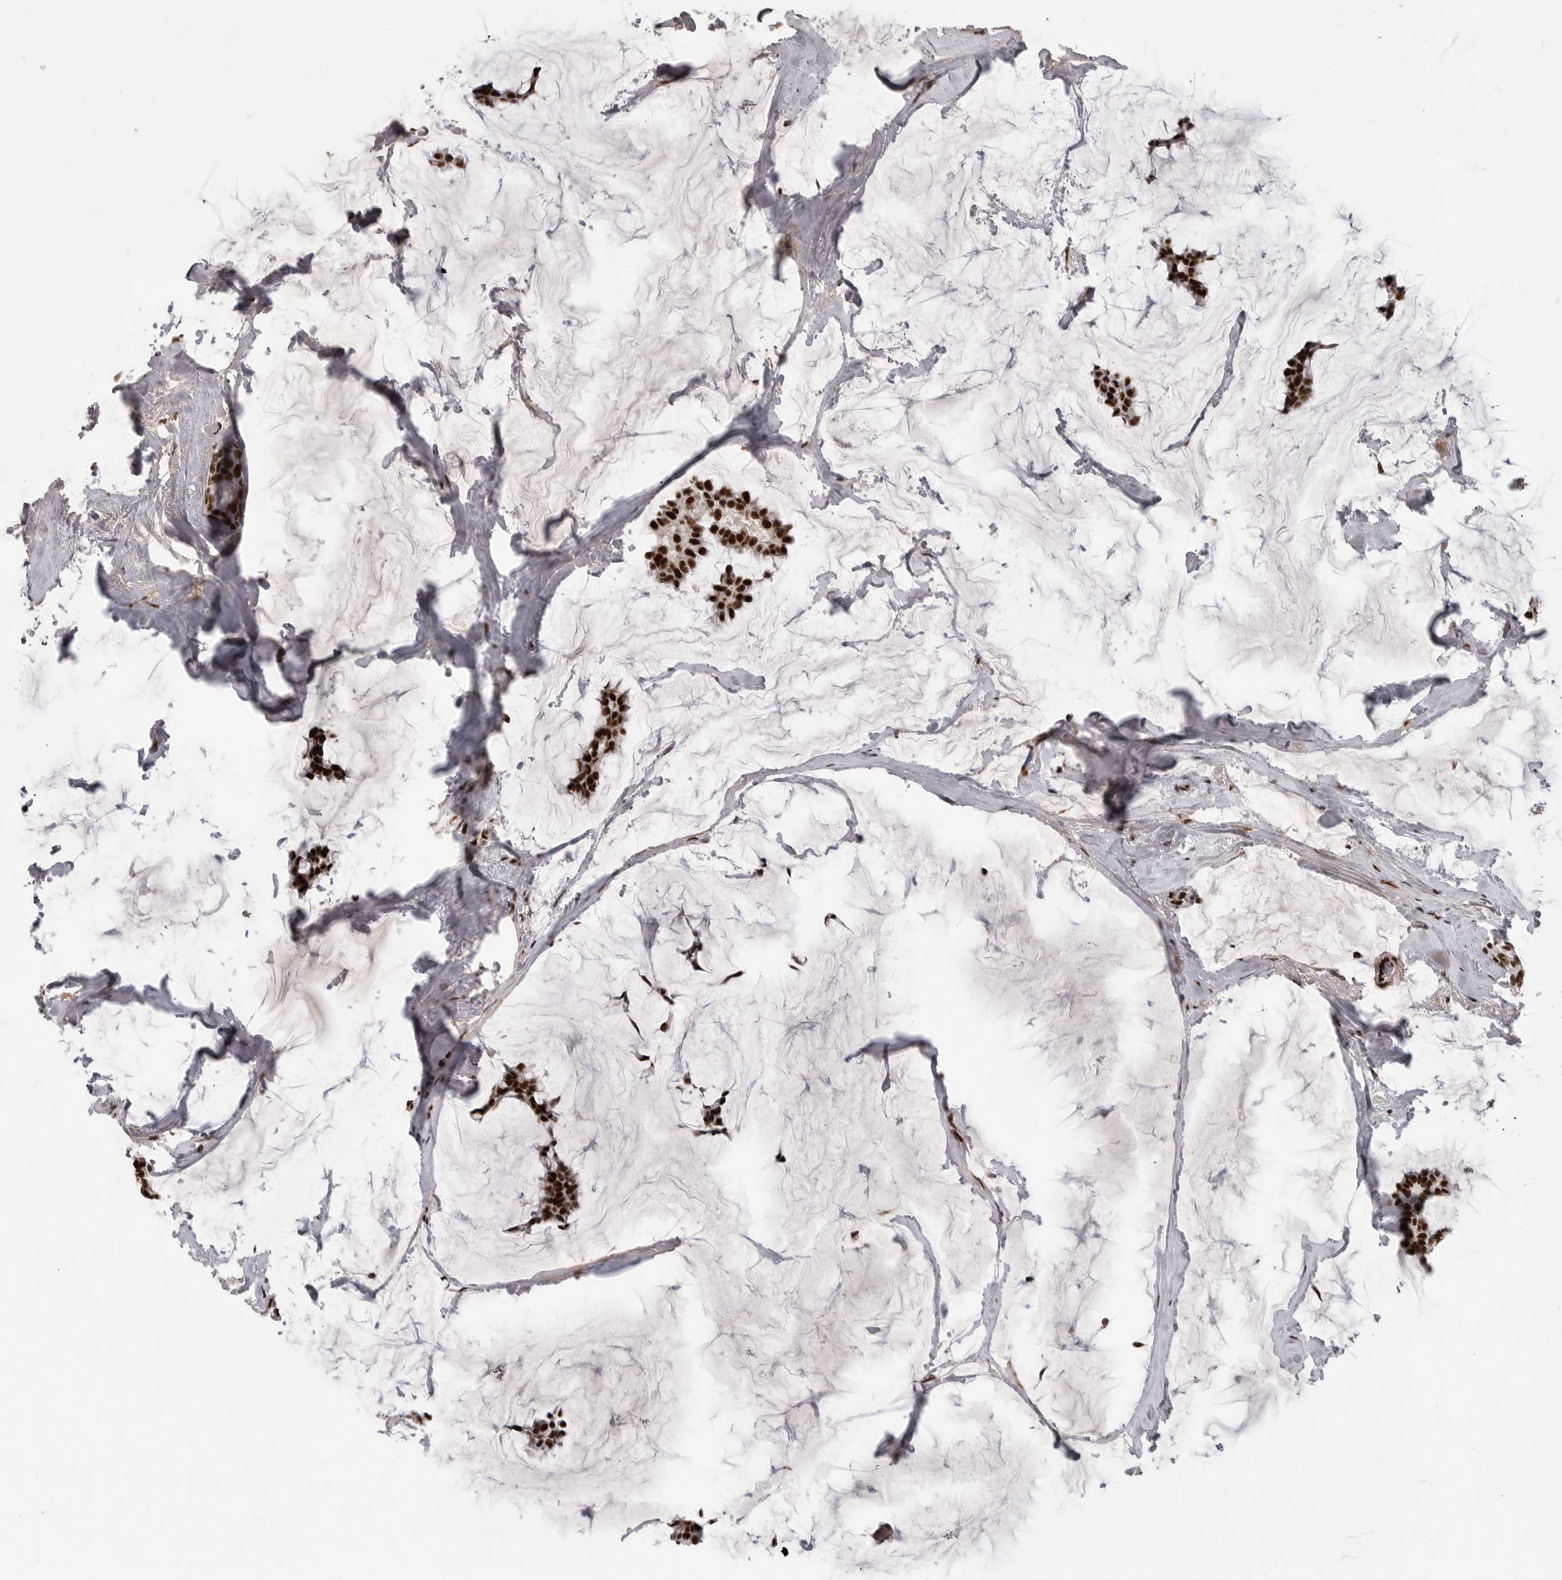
{"staining": {"intensity": "strong", "quantity": ">75%", "location": "nuclear"}, "tissue": "breast cancer", "cell_type": "Tumor cells", "image_type": "cancer", "snomed": [{"axis": "morphology", "description": "Duct carcinoma"}, {"axis": "topography", "description": "Breast"}], "caption": "High-magnification brightfield microscopy of breast cancer (infiltrating ductal carcinoma) stained with DAB (brown) and counterstained with hematoxylin (blue). tumor cells exhibit strong nuclear expression is appreciated in about>75% of cells.", "gene": "PPP1R8", "patient": {"sex": "female", "age": 93}}